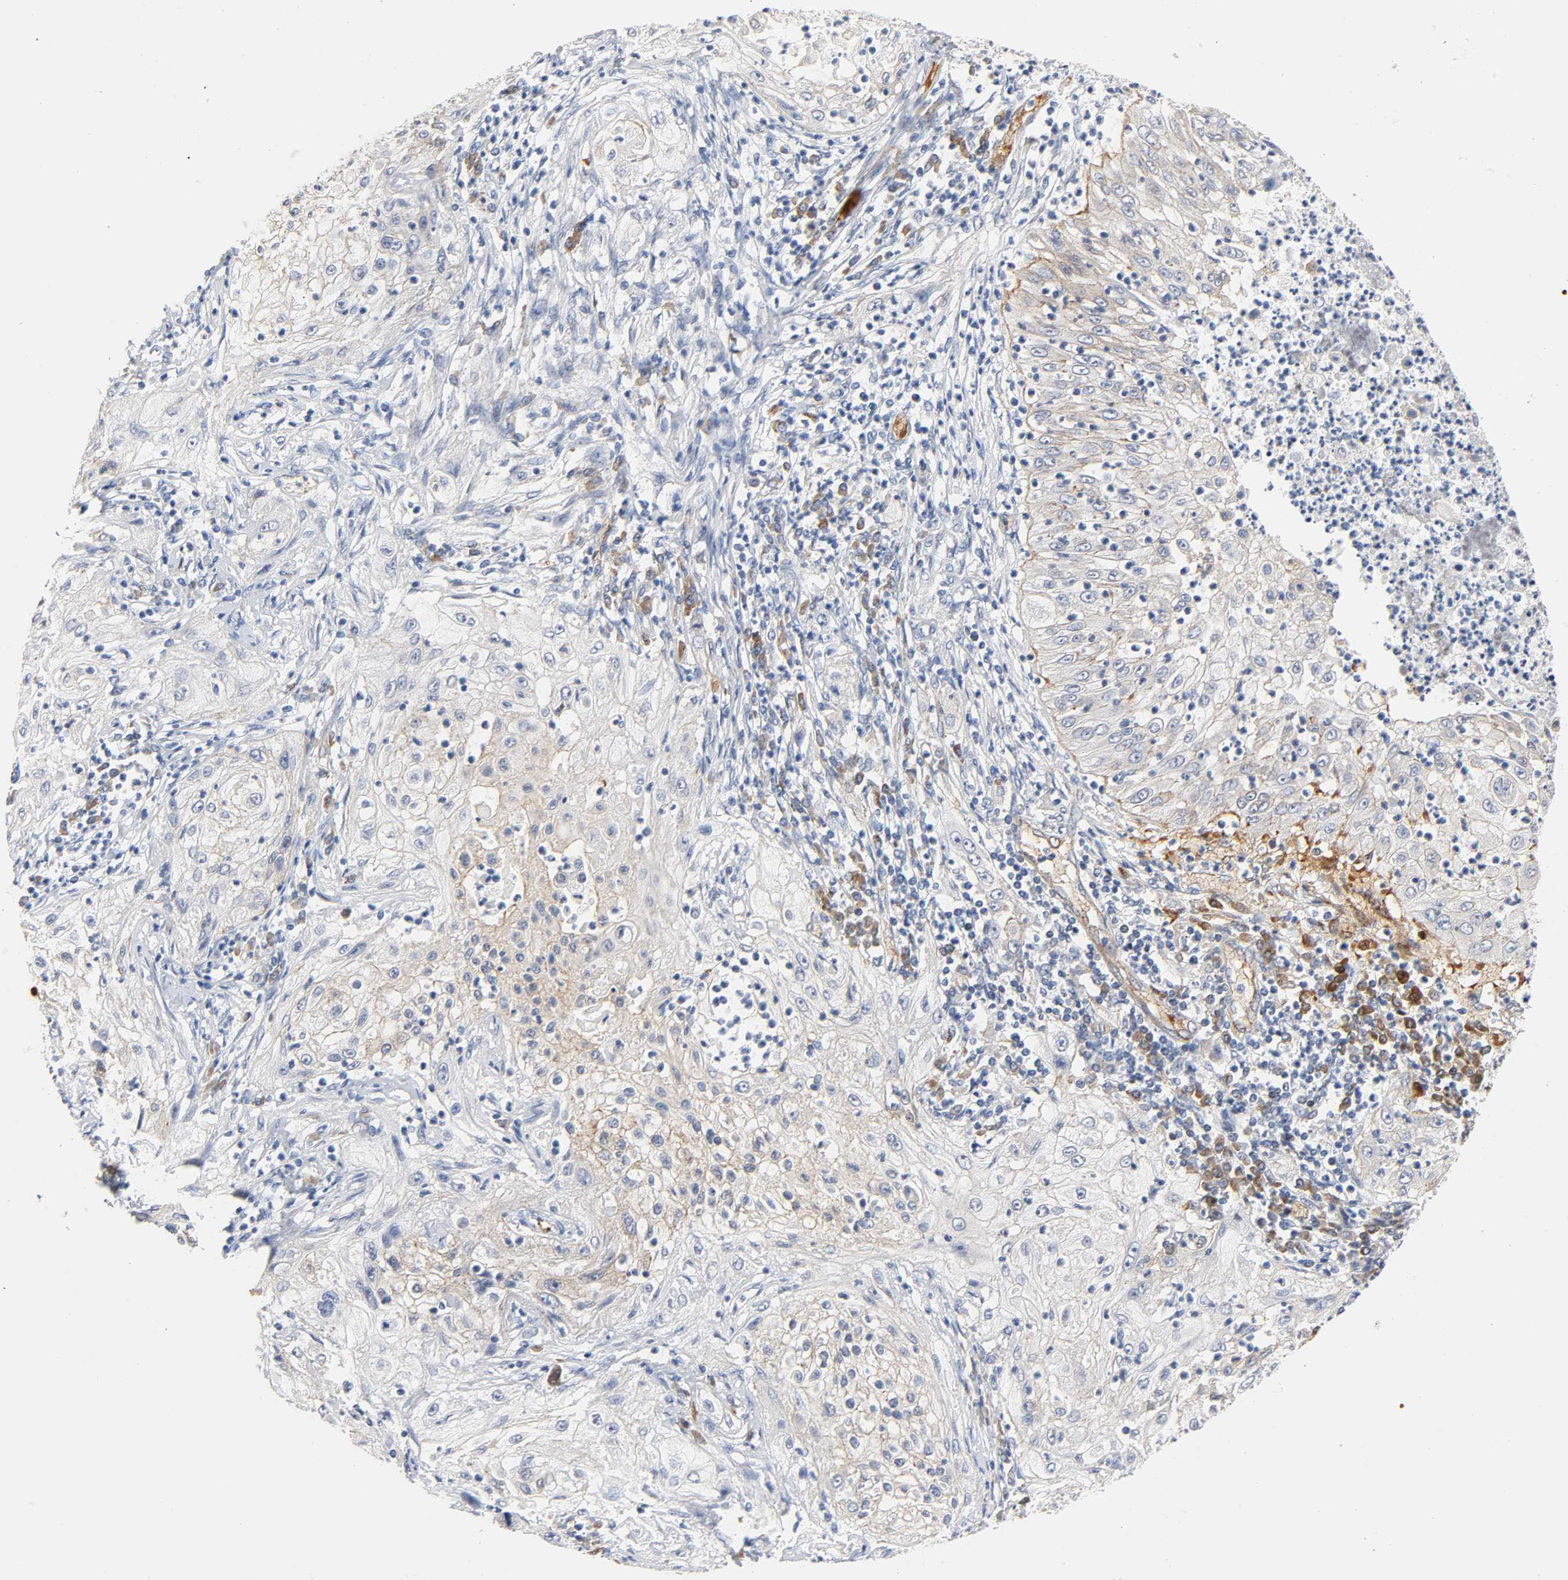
{"staining": {"intensity": "weak", "quantity": "25%-75%", "location": "cytoplasmic/membranous"}, "tissue": "lung cancer", "cell_type": "Tumor cells", "image_type": "cancer", "snomed": [{"axis": "morphology", "description": "Inflammation, NOS"}, {"axis": "morphology", "description": "Squamous cell carcinoma, NOS"}, {"axis": "topography", "description": "Lymph node"}, {"axis": "topography", "description": "Soft tissue"}, {"axis": "topography", "description": "Lung"}], "caption": "A brown stain highlights weak cytoplasmic/membranous positivity of a protein in human squamous cell carcinoma (lung) tumor cells. The staining is performed using DAB (3,3'-diaminobenzidine) brown chromogen to label protein expression. The nuclei are counter-stained blue using hematoxylin.", "gene": "CD2AP", "patient": {"sex": "male", "age": 66}}